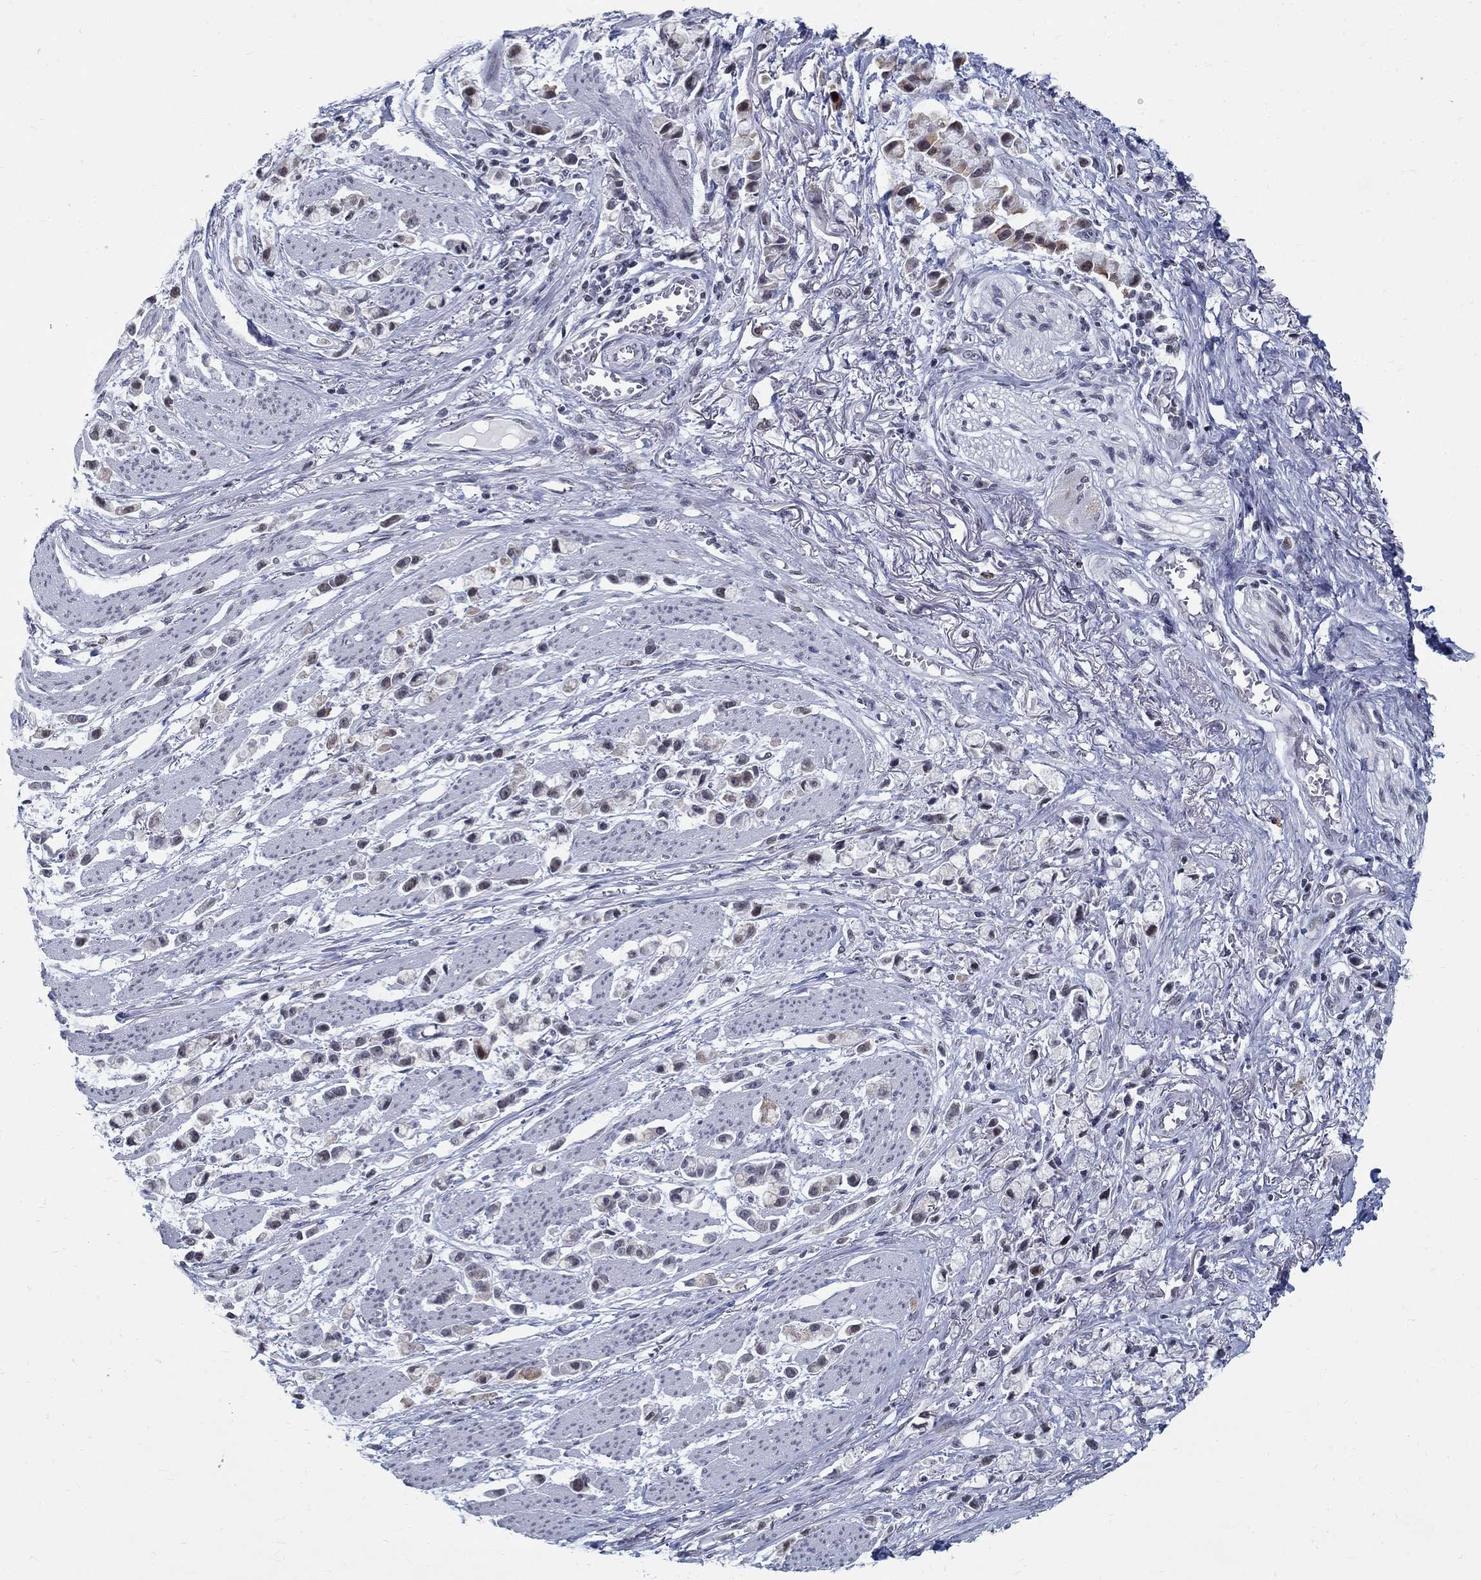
{"staining": {"intensity": "negative", "quantity": "none", "location": "none"}, "tissue": "stomach cancer", "cell_type": "Tumor cells", "image_type": "cancer", "snomed": [{"axis": "morphology", "description": "Adenocarcinoma, NOS"}, {"axis": "topography", "description": "Stomach"}], "caption": "This is a image of IHC staining of stomach adenocarcinoma, which shows no positivity in tumor cells.", "gene": "BHLHE22", "patient": {"sex": "female", "age": 81}}